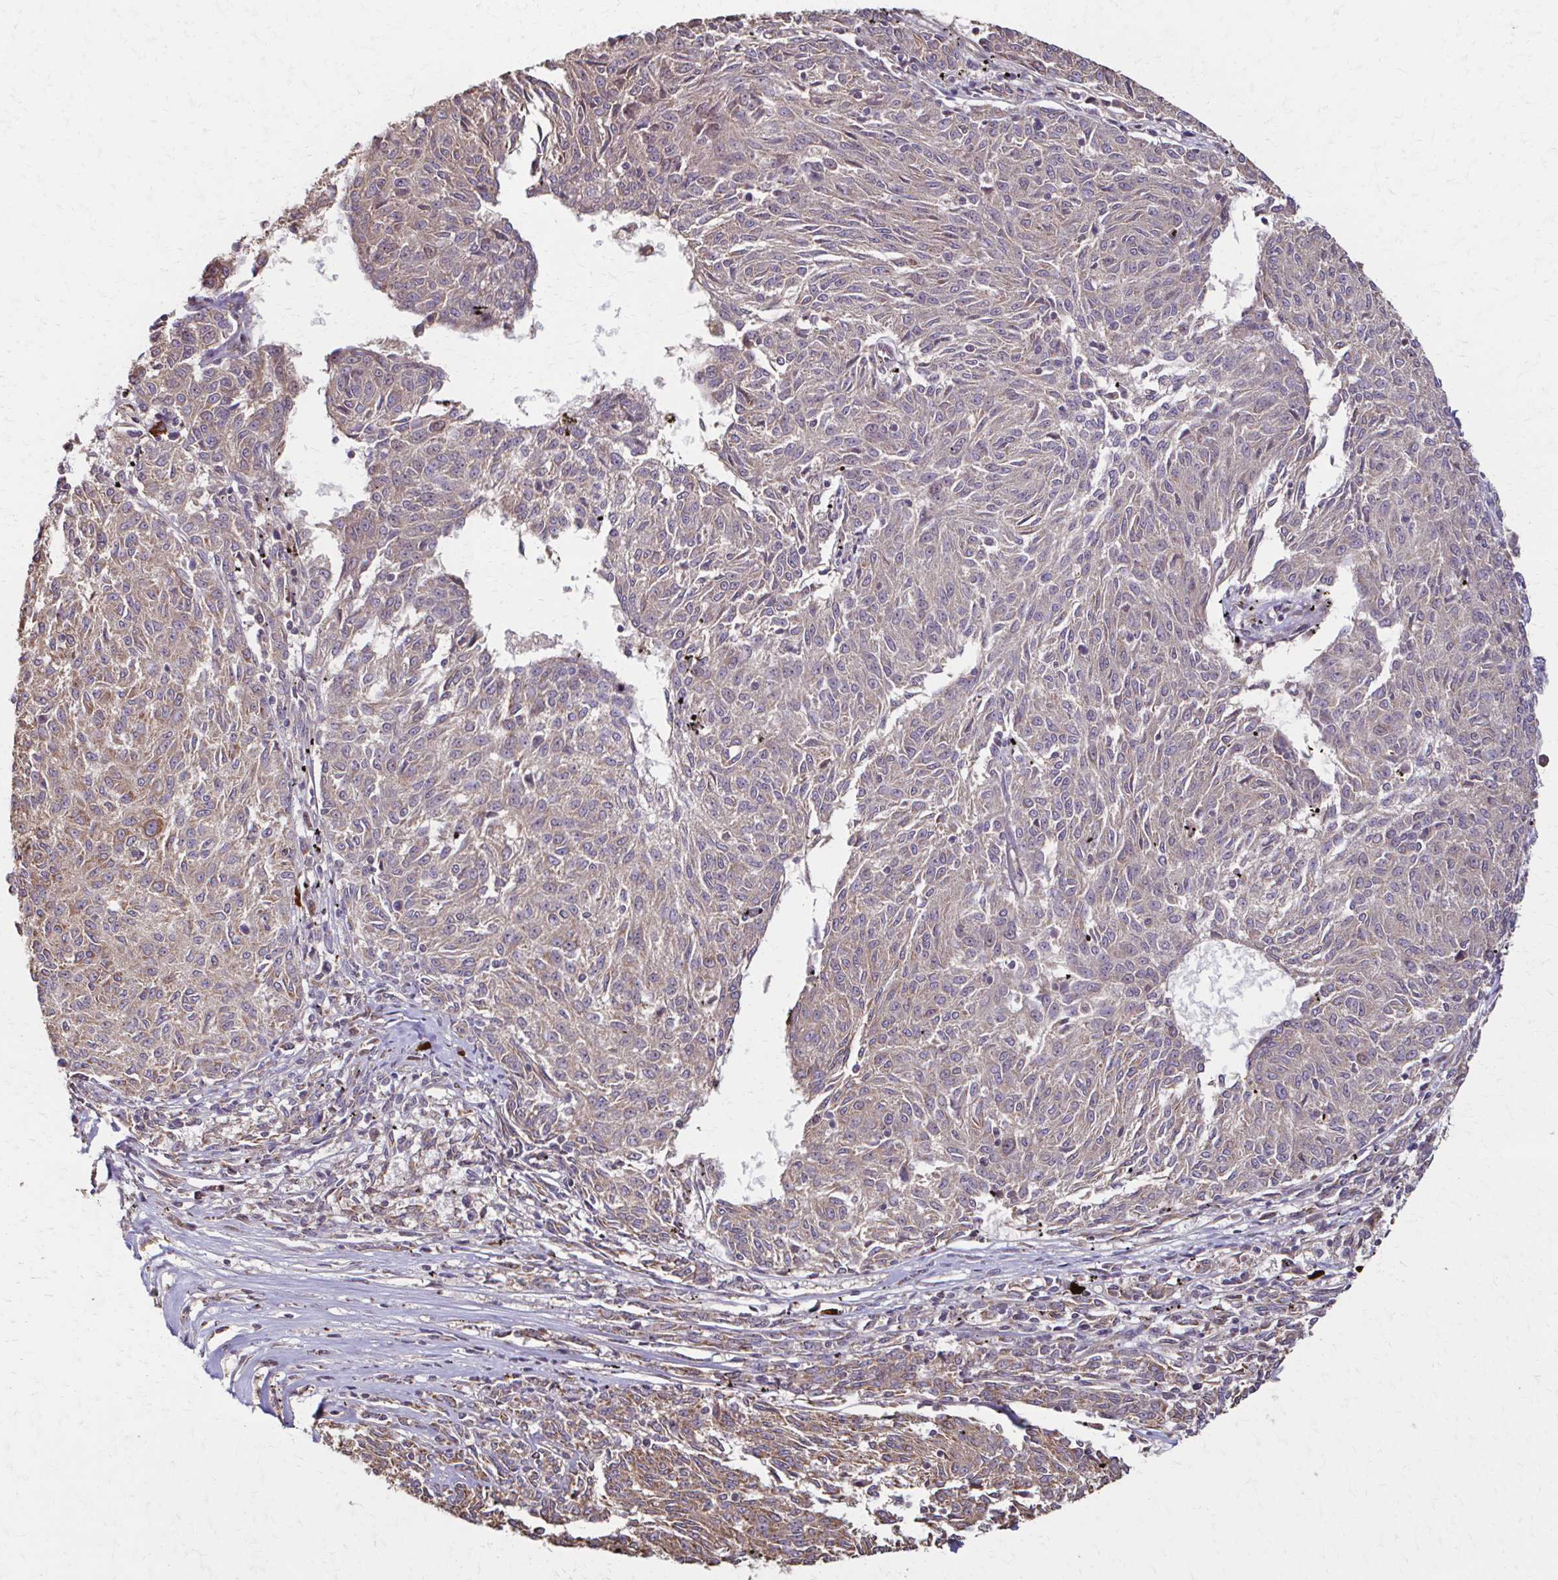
{"staining": {"intensity": "weak", "quantity": ">75%", "location": "cytoplasmic/membranous"}, "tissue": "melanoma", "cell_type": "Tumor cells", "image_type": "cancer", "snomed": [{"axis": "morphology", "description": "Malignant melanoma, NOS"}, {"axis": "topography", "description": "Skin"}], "caption": "Tumor cells exhibit low levels of weak cytoplasmic/membranous positivity in approximately >75% of cells in malignant melanoma. (DAB (3,3'-diaminobenzidine) IHC with brightfield microscopy, high magnification).", "gene": "IL18BP", "patient": {"sex": "female", "age": 72}}